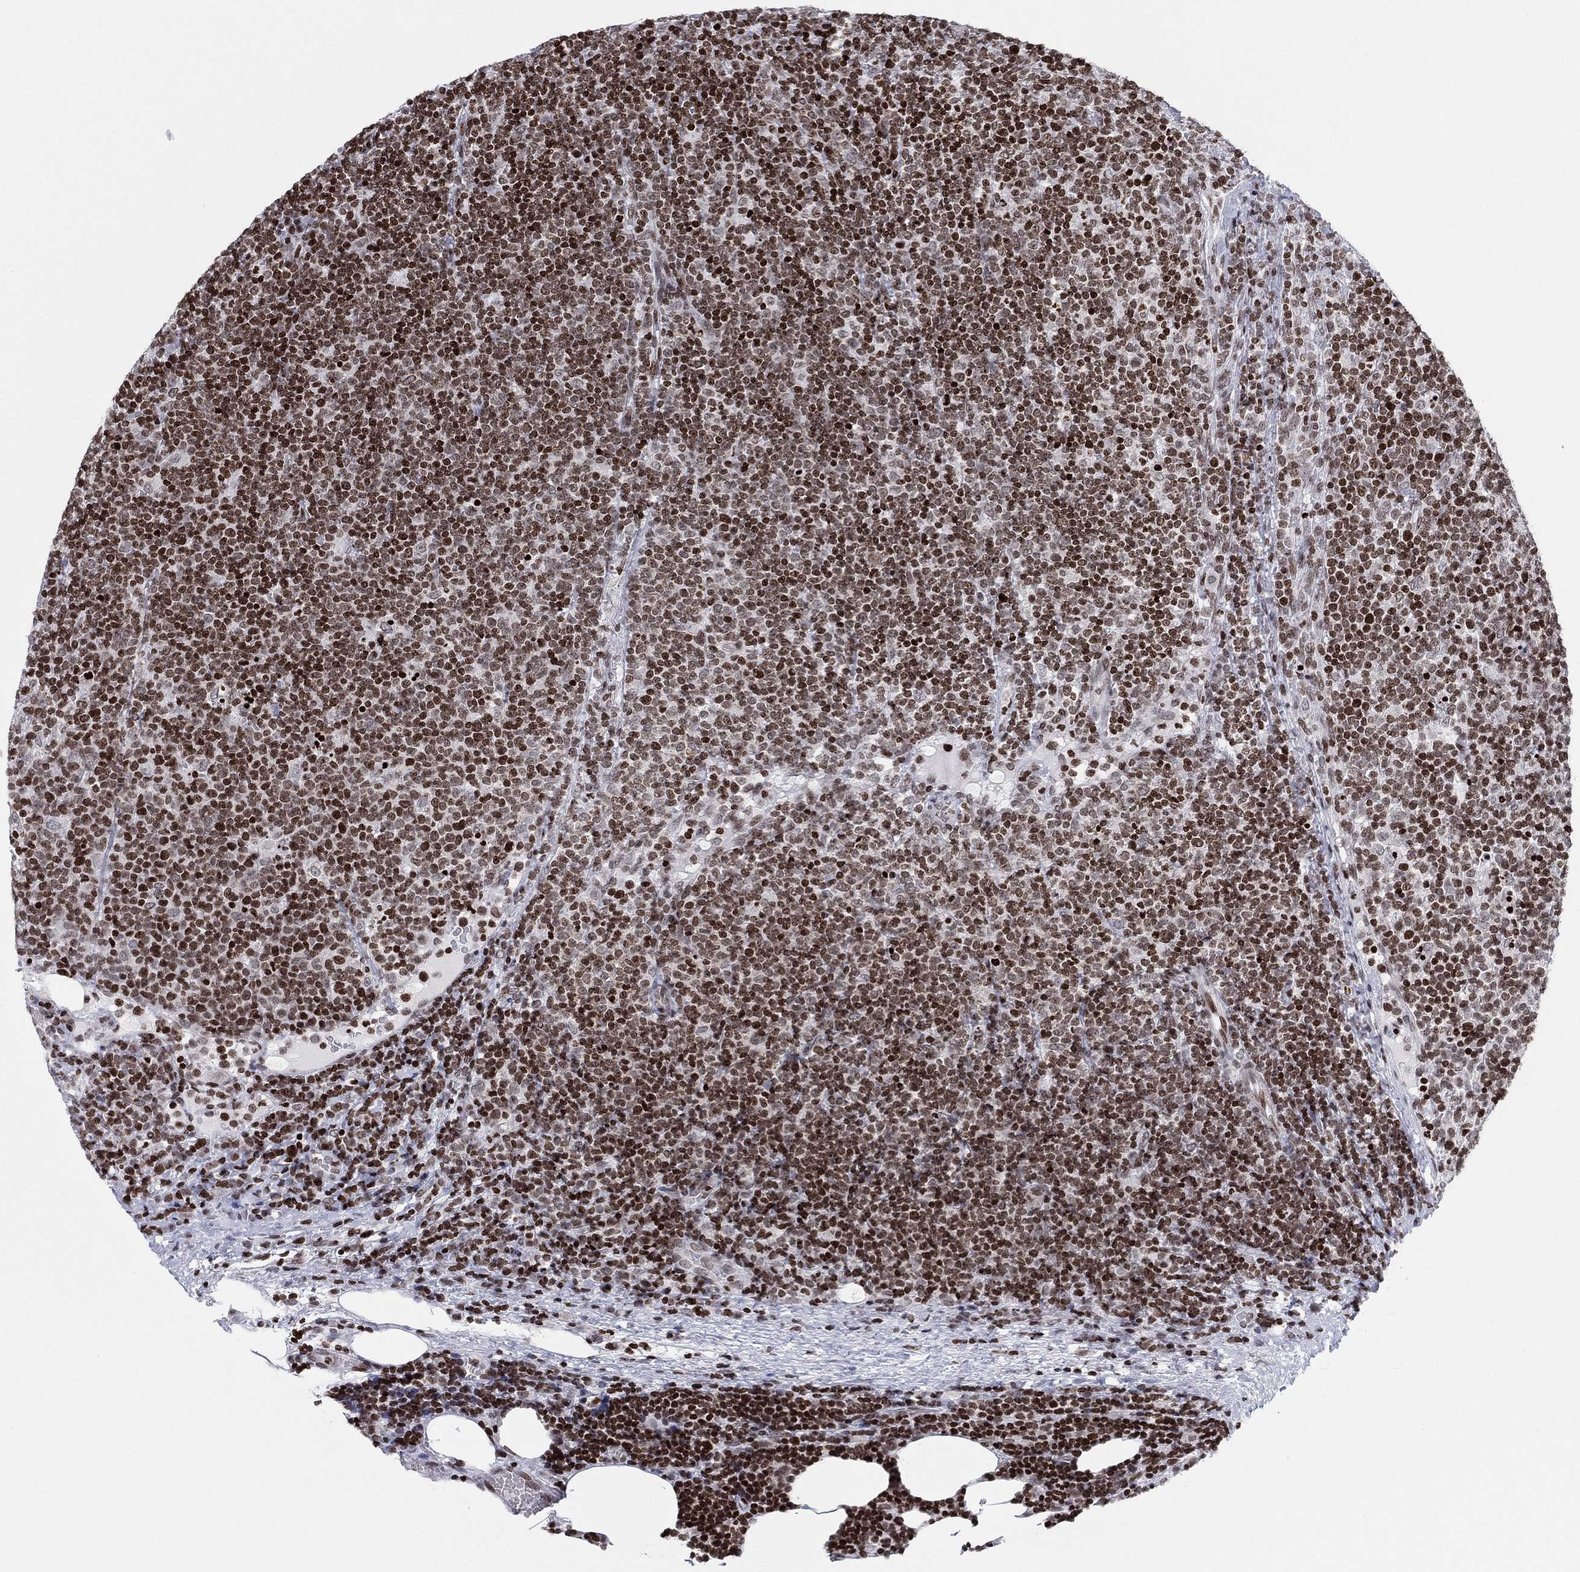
{"staining": {"intensity": "strong", "quantity": ">75%", "location": "nuclear"}, "tissue": "lymphoma", "cell_type": "Tumor cells", "image_type": "cancer", "snomed": [{"axis": "morphology", "description": "Malignant lymphoma, non-Hodgkin's type, High grade"}, {"axis": "topography", "description": "Lymph node"}], "caption": "A photomicrograph of high-grade malignant lymphoma, non-Hodgkin's type stained for a protein displays strong nuclear brown staining in tumor cells.", "gene": "MFSD14A", "patient": {"sex": "male", "age": 61}}